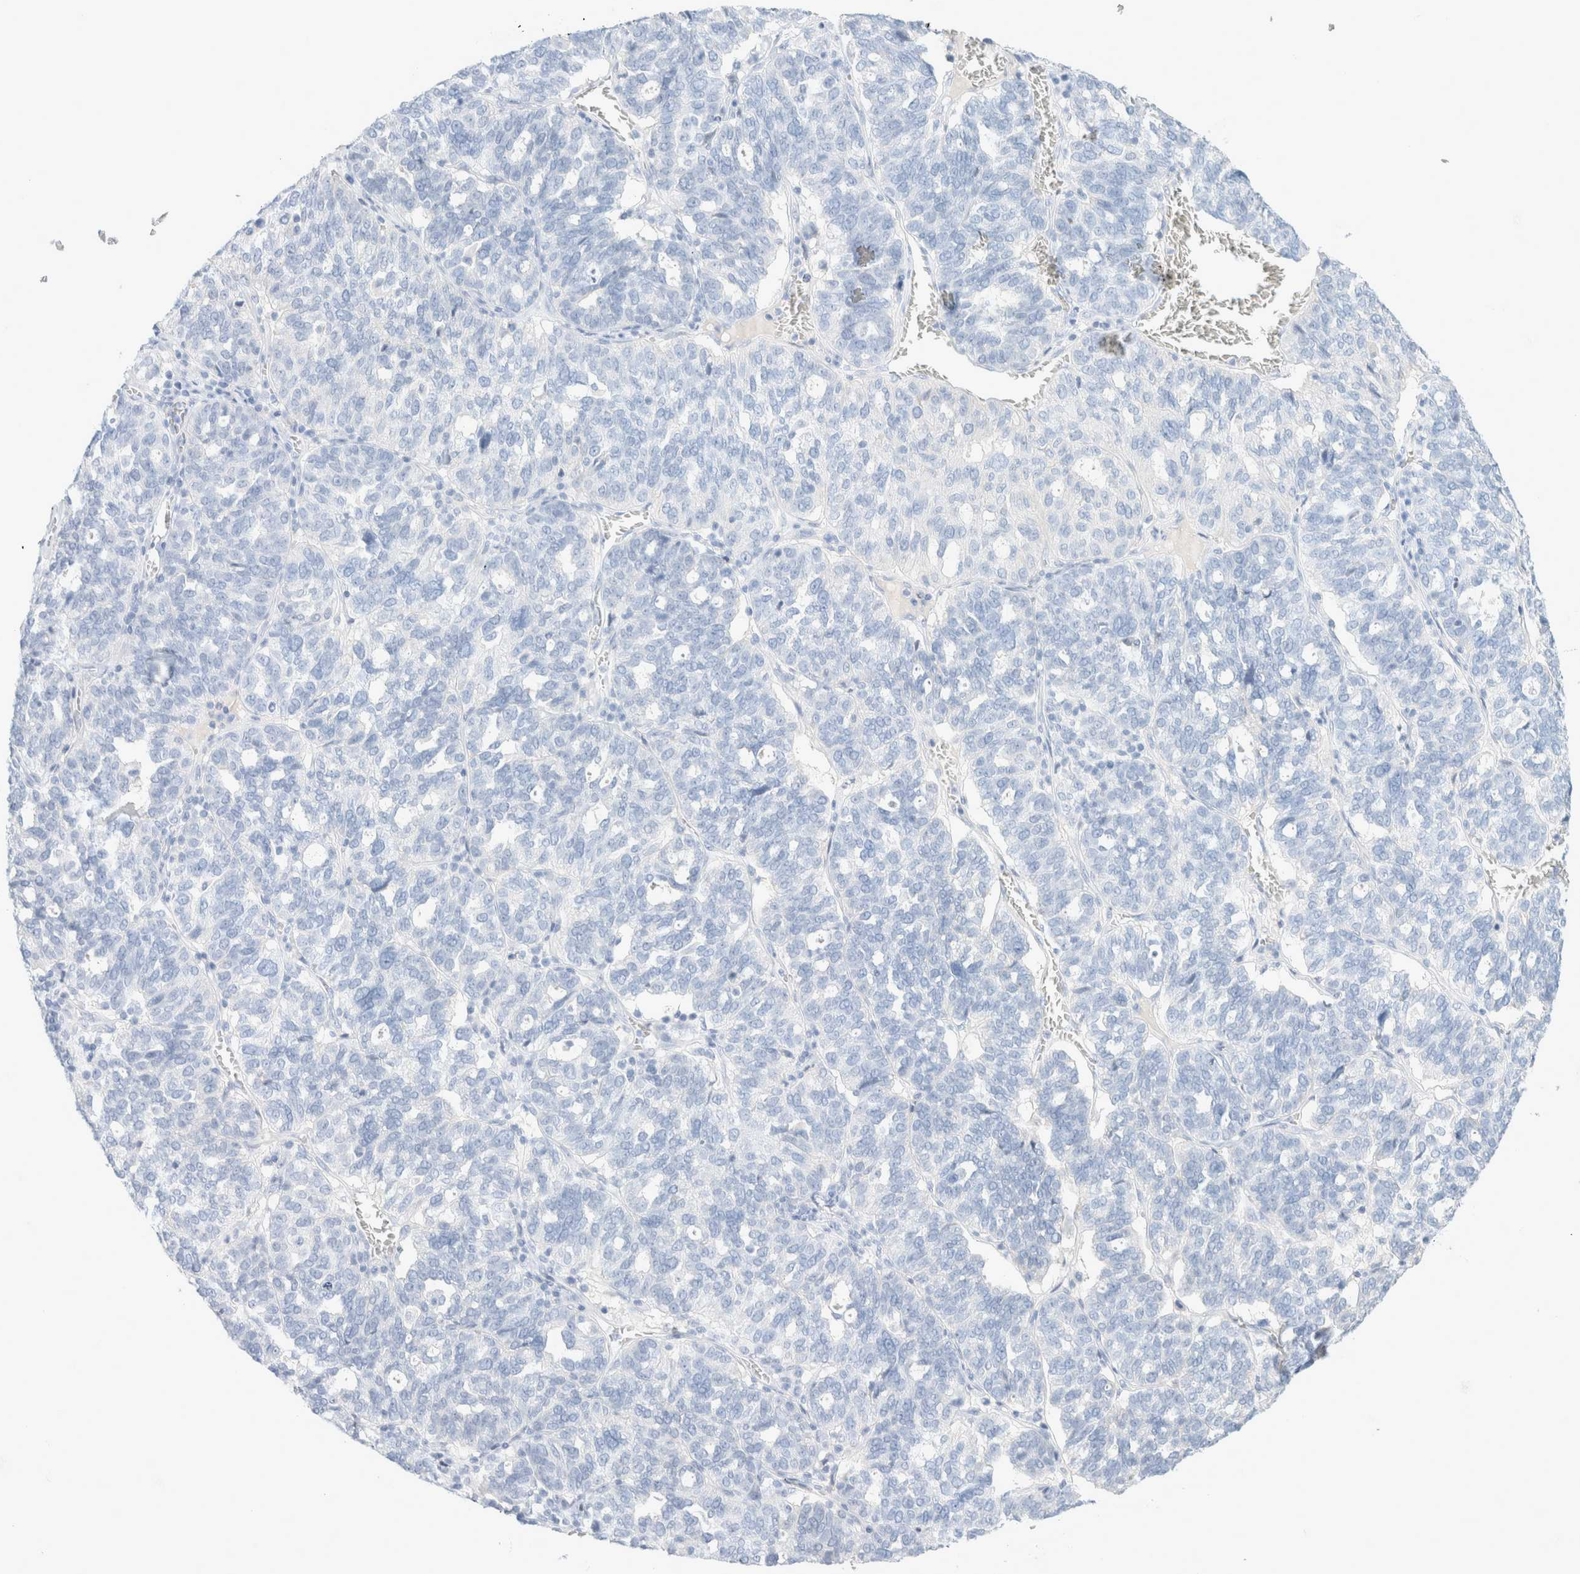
{"staining": {"intensity": "negative", "quantity": "none", "location": "none"}, "tissue": "ovarian cancer", "cell_type": "Tumor cells", "image_type": "cancer", "snomed": [{"axis": "morphology", "description": "Cystadenocarcinoma, serous, NOS"}, {"axis": "topography", "description": "Ovary"}], "caption": "The image reveals no staining of tumor cells in ovarian cancer (serous cystadenocarcinoma).", "gene": "CPQ", "patient": {"sex": "female", "age": 59}}